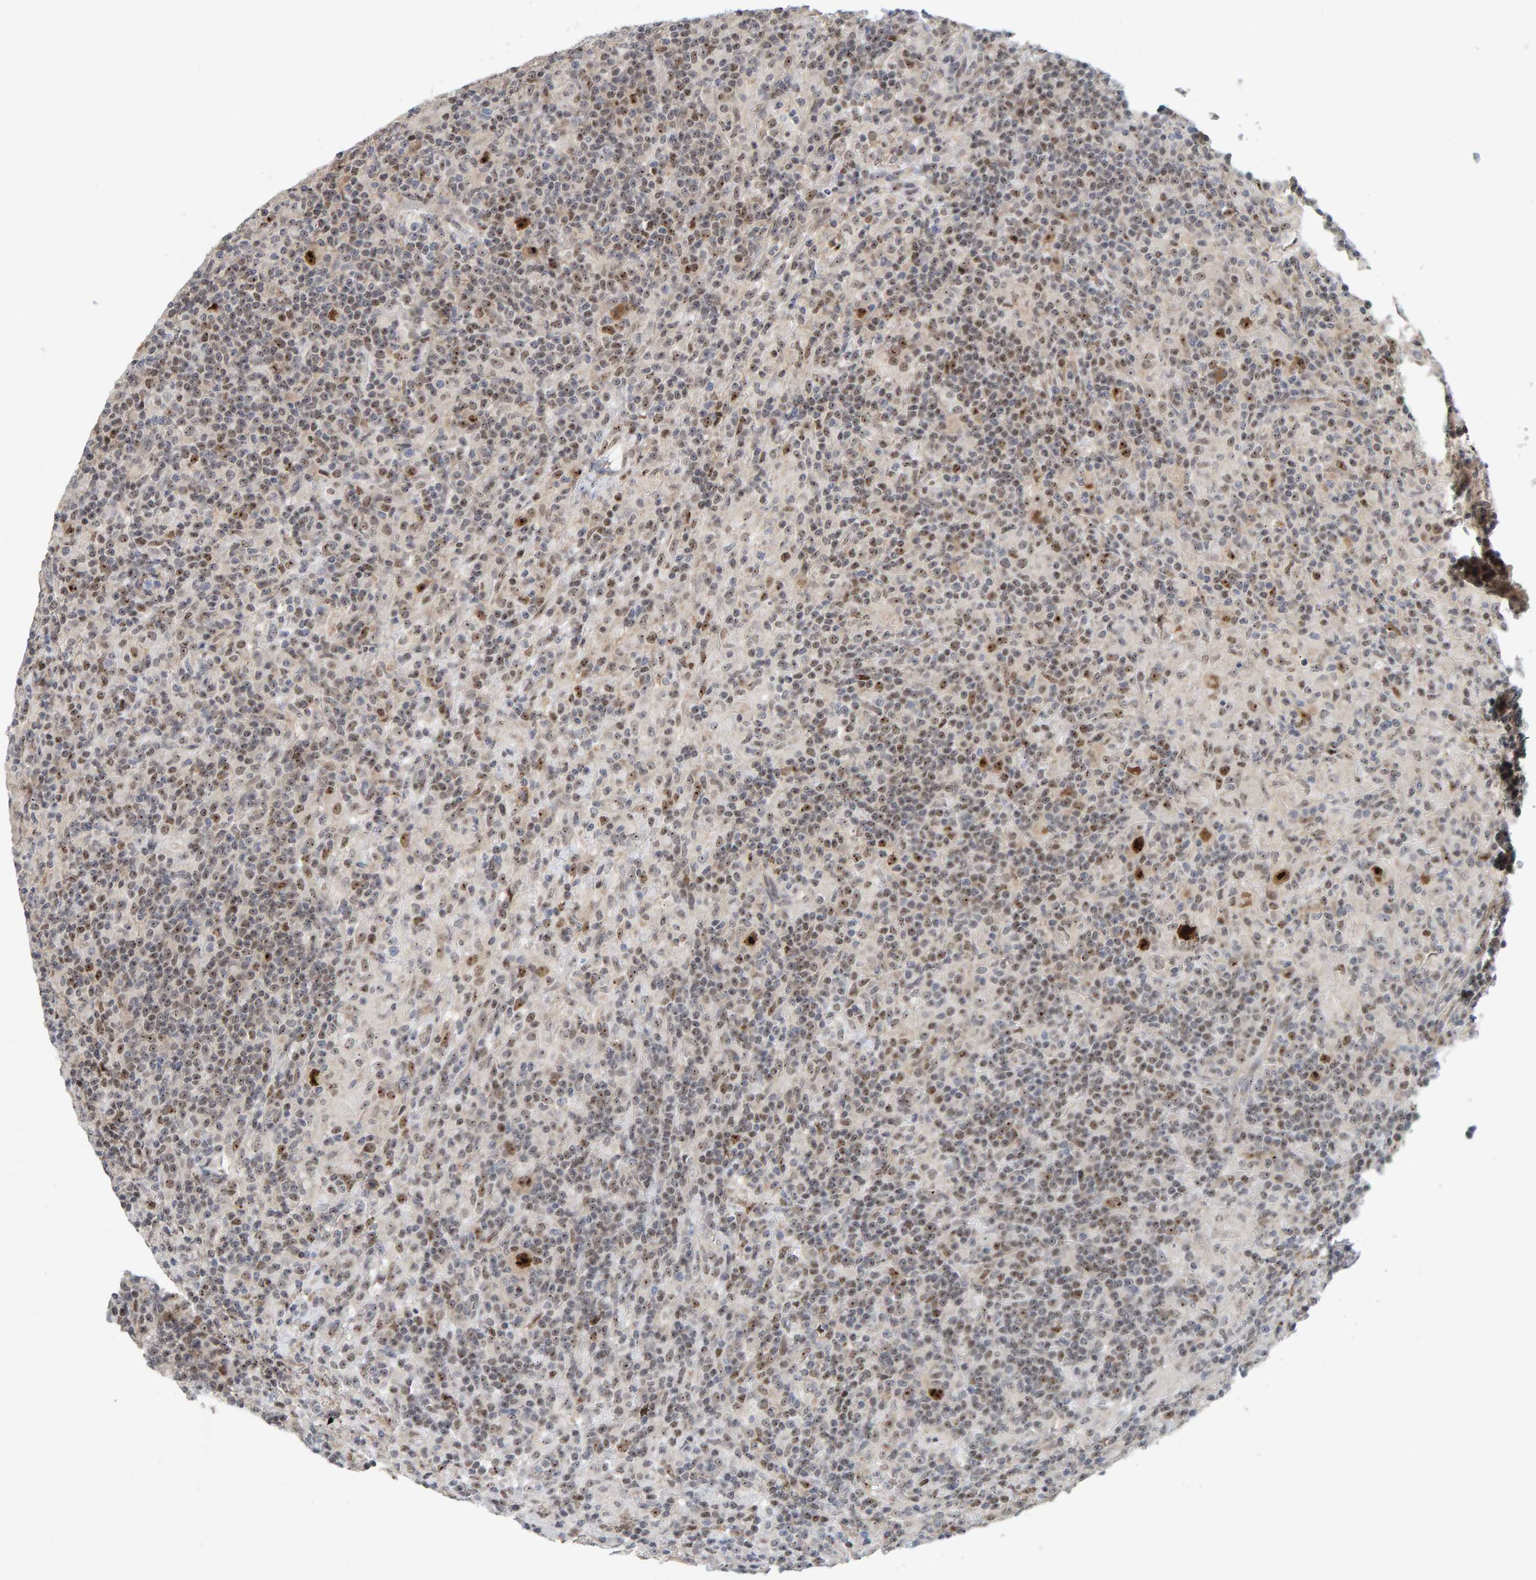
{"staining": {"intensity": "strong", "quantity": ">75%", "location": "cytoplasmic/membranous,nuclear"}, "tissue": "lymphoma", "cell_type": "Tumor cells", "image_type": "cancer", "snomed": [{"axis": "morphology", "description": "Hodgkin's disease, NOS"}, {"axis": "topography", "description": "Lymph node"}], "caption": "Hodgkin's disease was stained to show a protein in brown. There is high levels of strong cytoplasmic/membranous and nuclear staining in approximately >75% of tumor cells.", "gene": "POLR1E", "patient": {"sex": "male", "age": 70}}